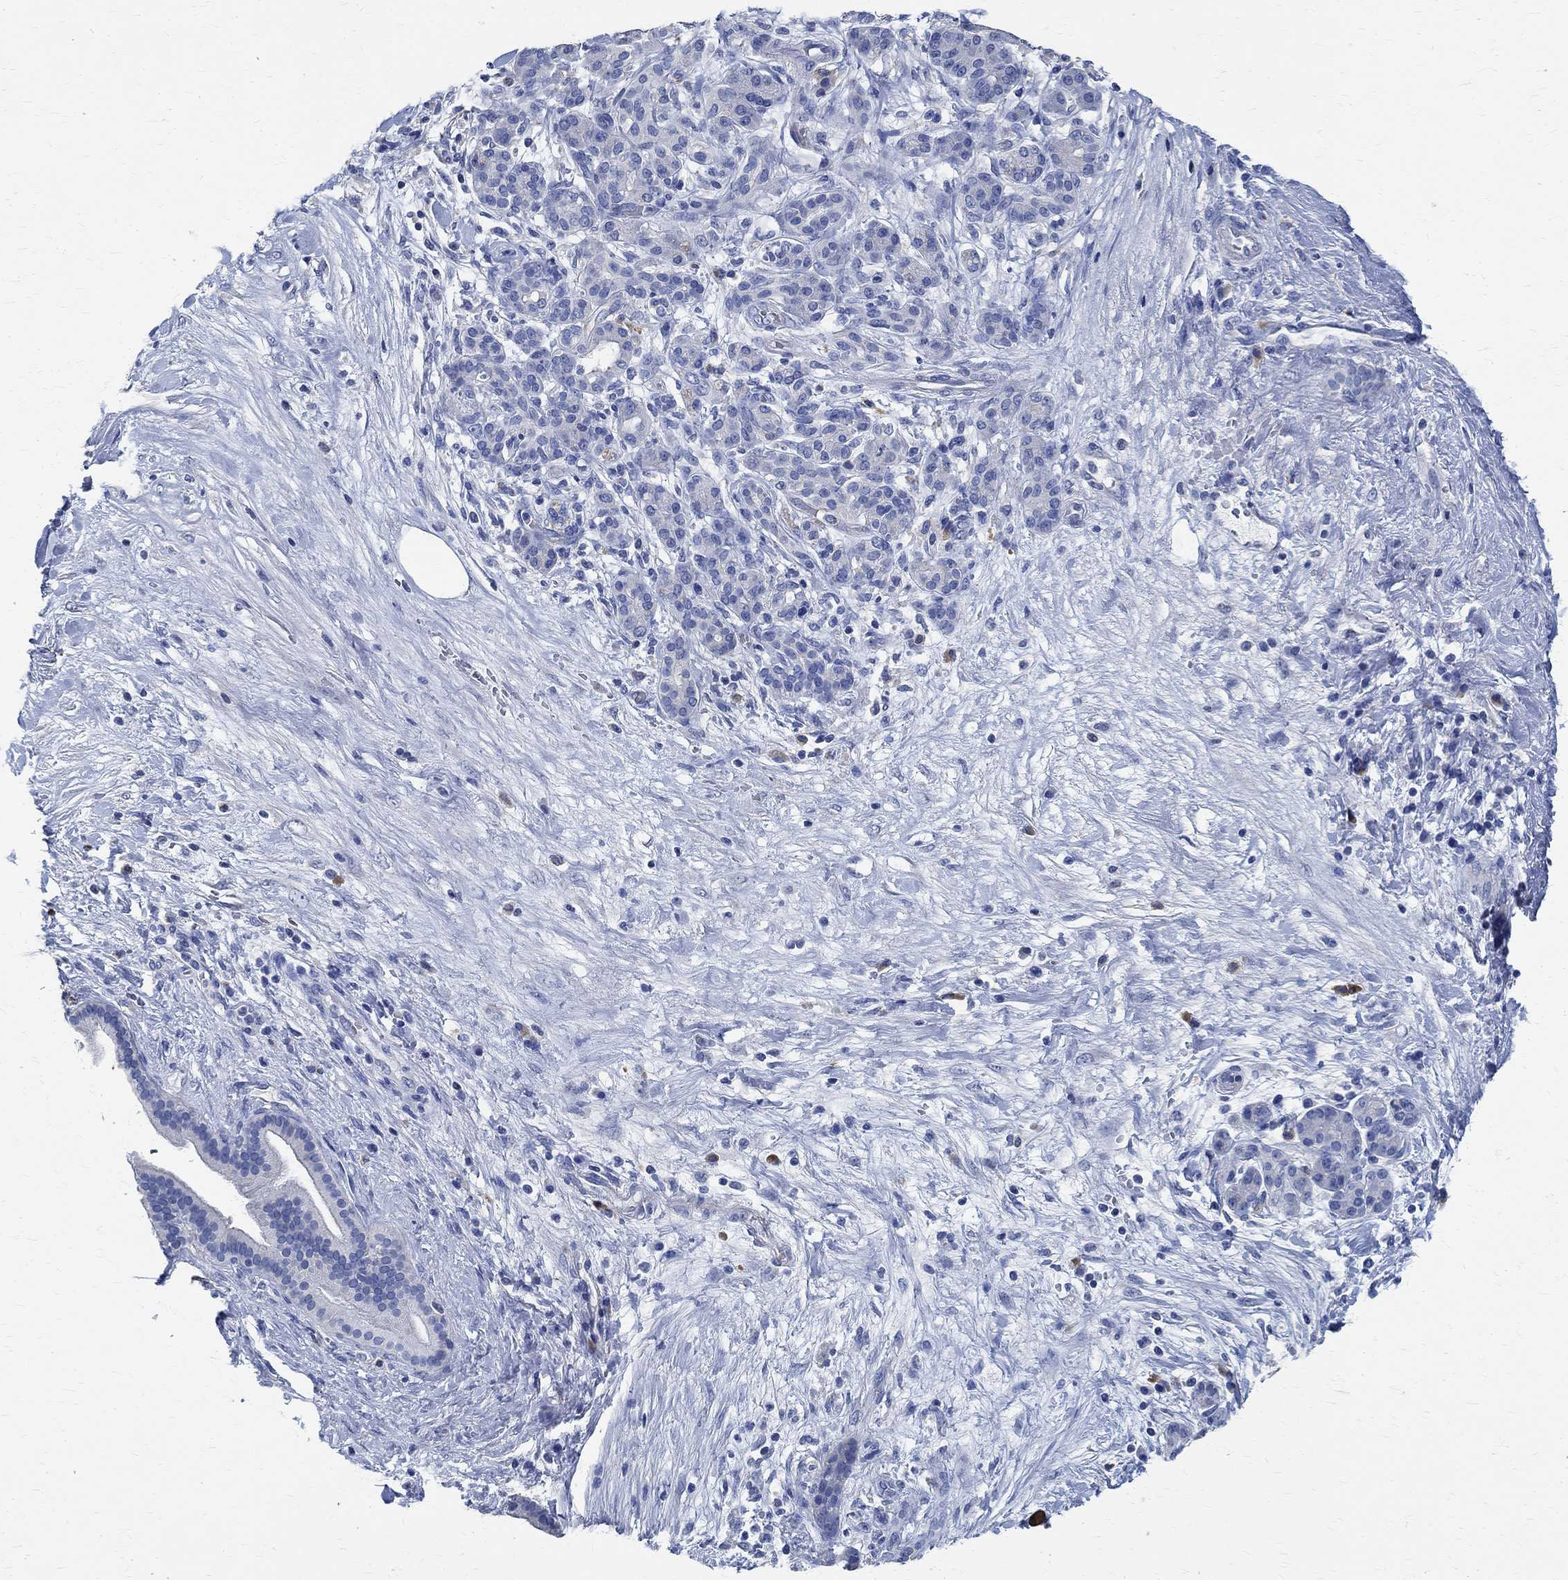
{"staining": {"intensity": "negative", "quantity": "none", "location": "none"}, "tissue": "pancreatic cancer", "cell_type": "Tumor cells", "image_type": "cancer", "snomed": [{"axis": "morphology", "description": "Adenocarcinoma, NOS"}, {"axis": "topography", "description": "Pancreas"}], "caption": "Immunohistochemistry image of neoplastic tissue: adenocarcinoma (pancreatic) stained with DAB demonstrates no significant protein expression in tumor cells. The staining was performed using DAB to visualize the protein expression in brown, while the nuclei were stained in blue with hematoxylin (Magnification: 20x).", "gene": "PRX", "patient": {"sex": "male", "age": 44}}